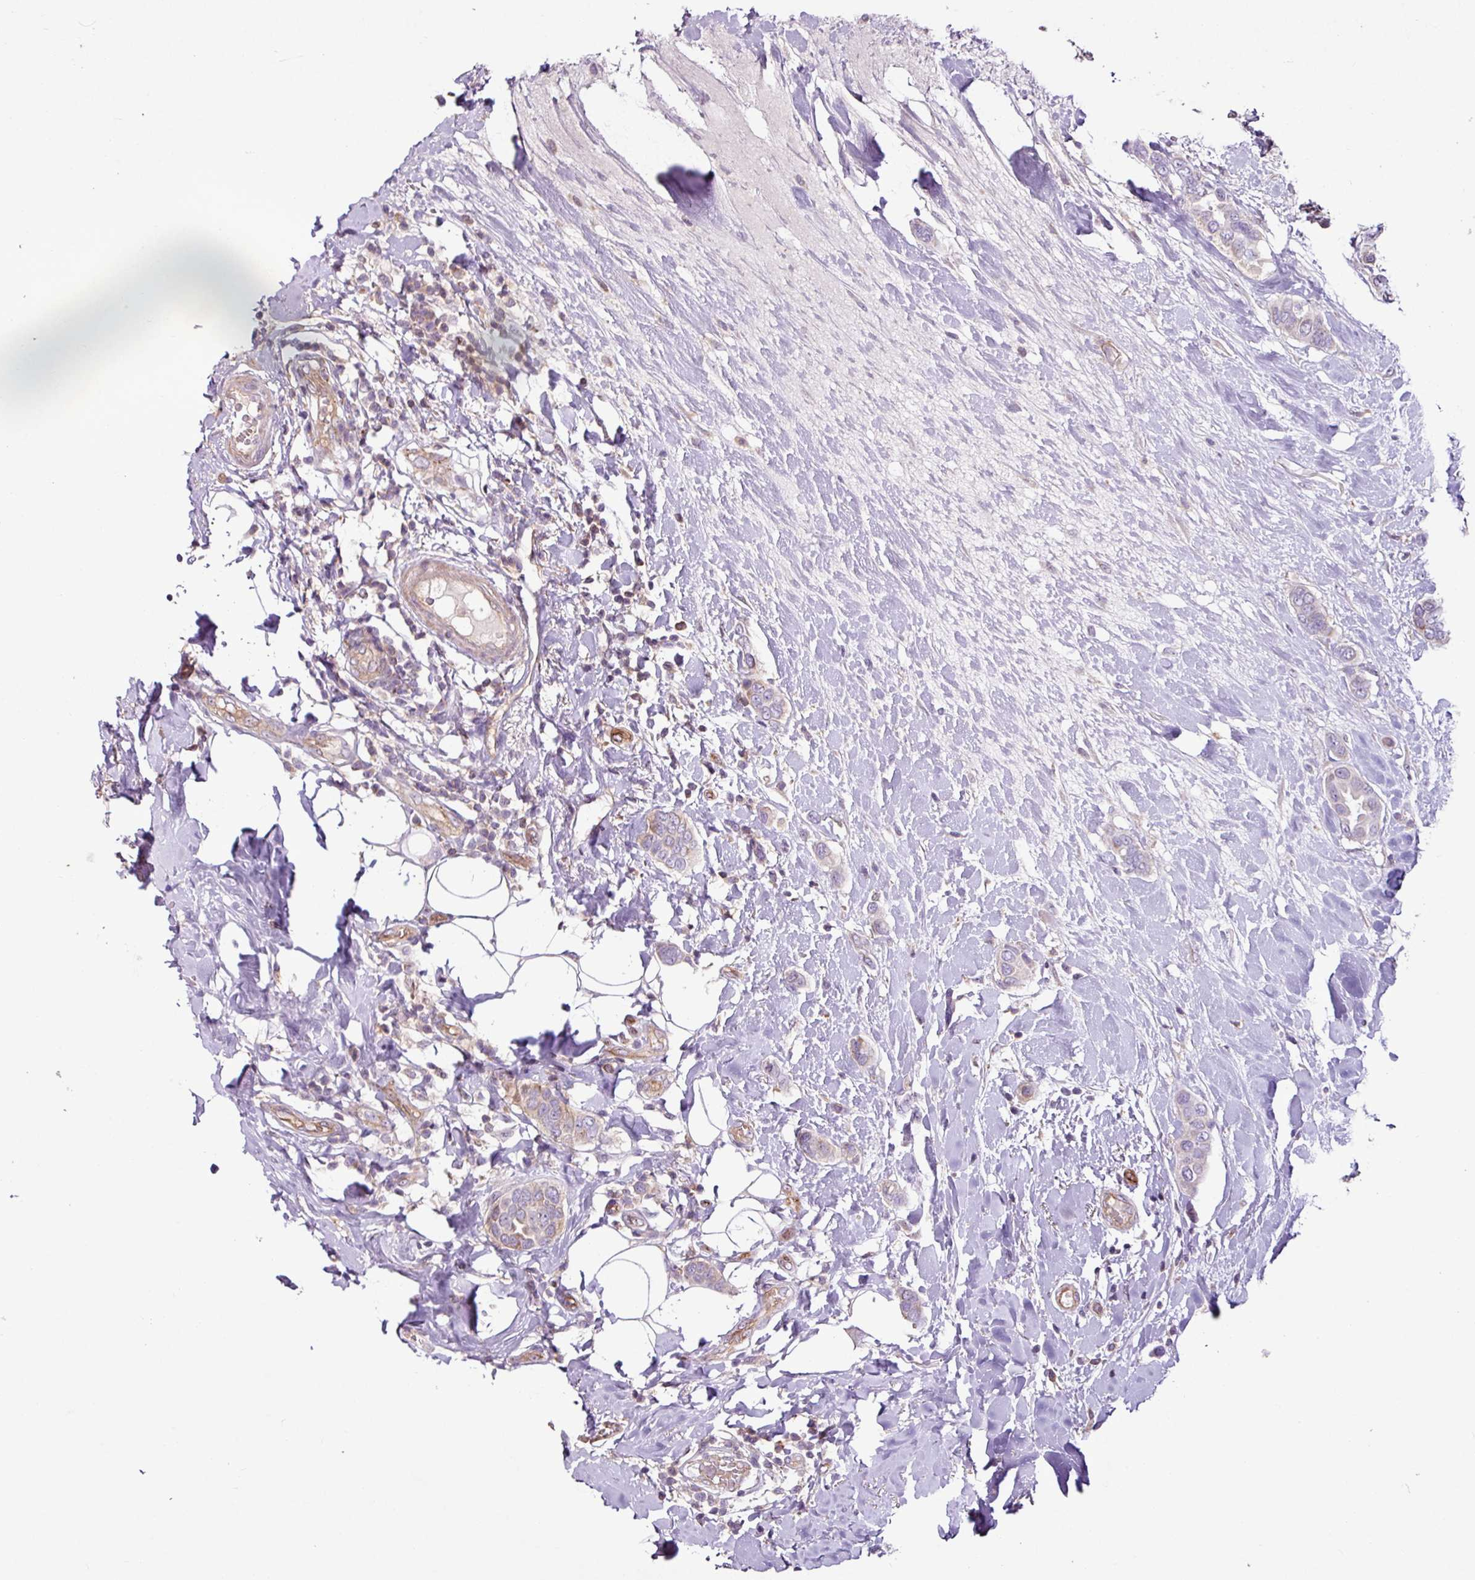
{"staining": {"intensity": "weak", "quantity": "25%-75%", "location": "cytoplasmic/membranous"}, "tissue": "breast cancer", "cell_type": "Tumor cells", "image_type": "cancer", "snomed": [{"axis": "morphology", "description": "Lobular carcinoma"}, {"axis": "topography", "description": "Breast"}], "caption": "Breast cancer tissue exhibits weak cytoplasmic/membranous expression in about 25%-75% of tumor cells", "gene": "ZNF106", "patient": {"sex": "female", "age": 51}}